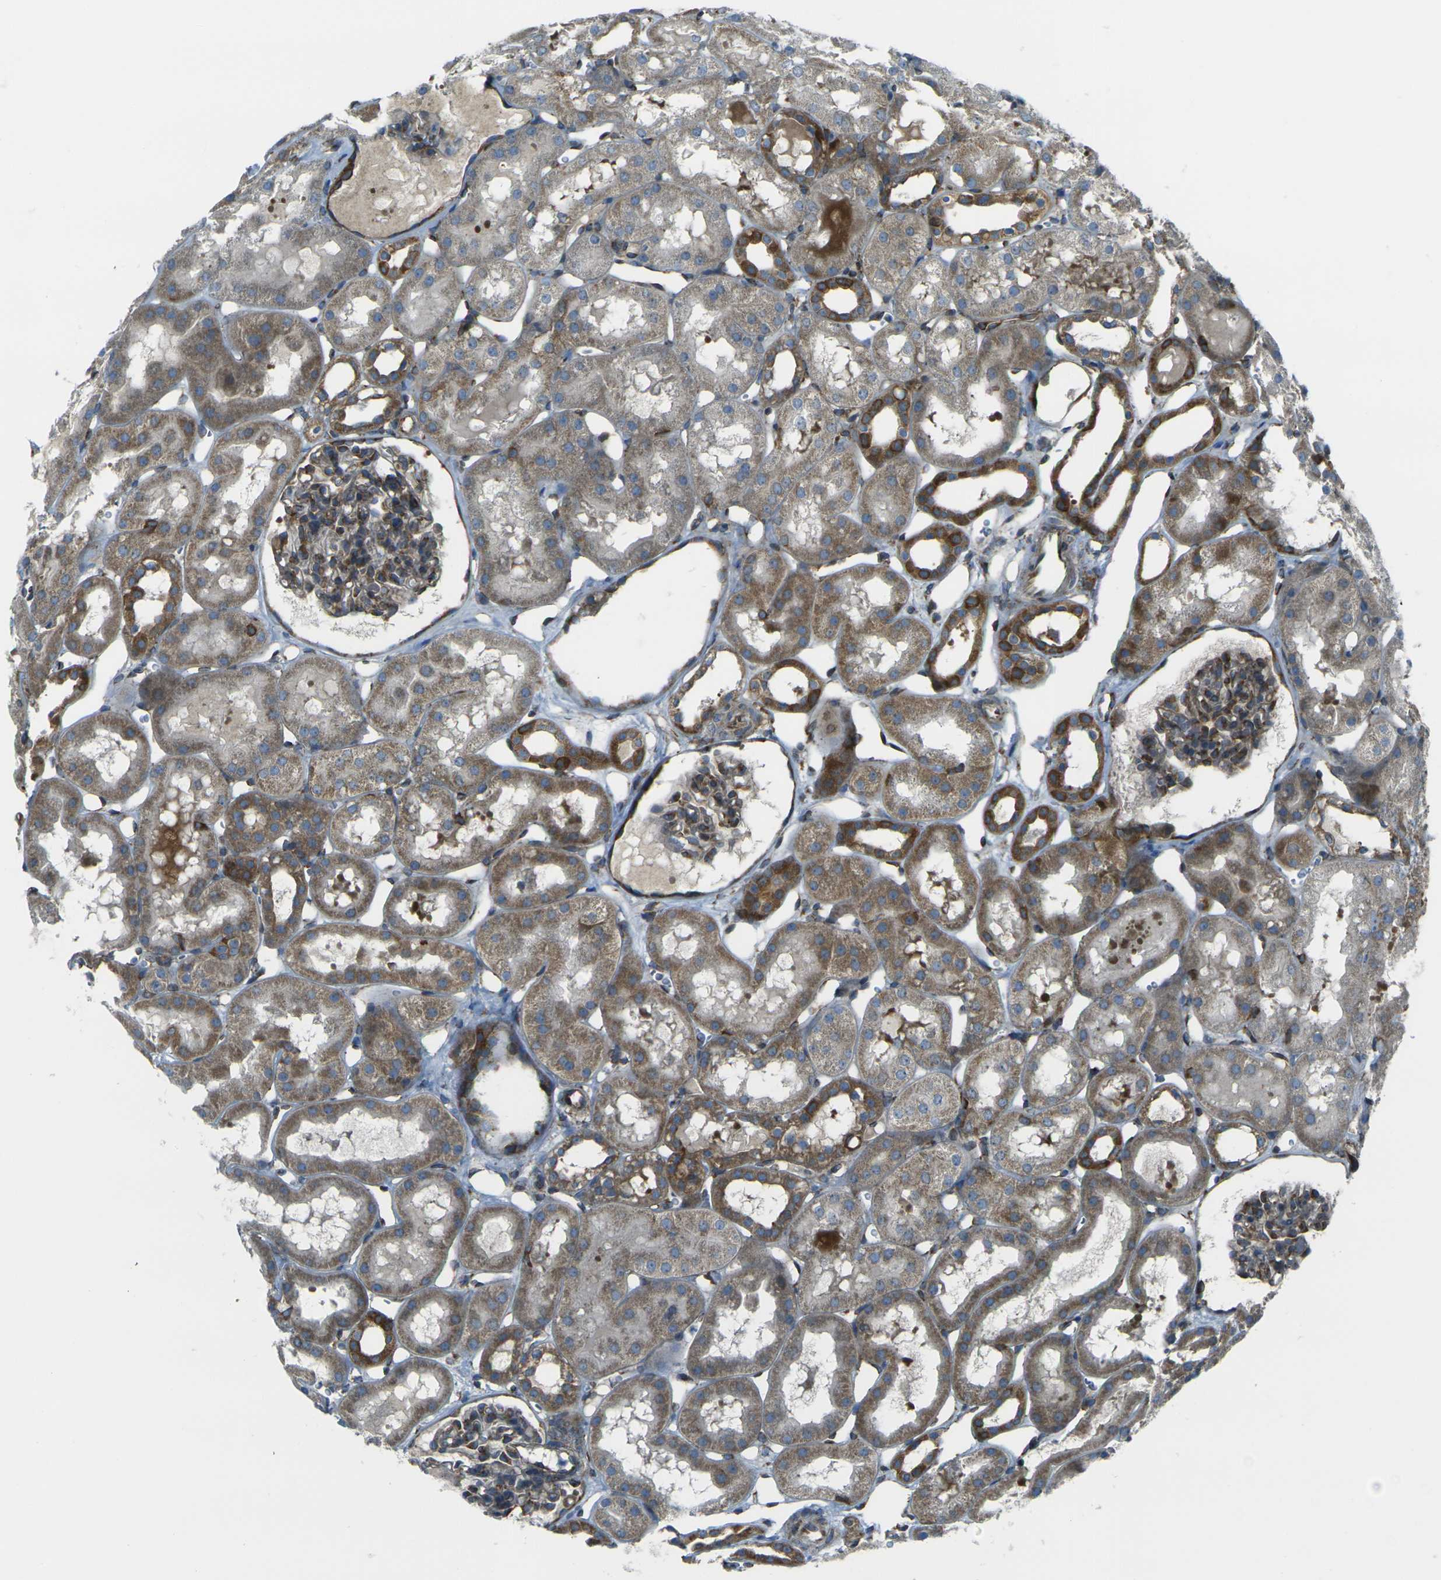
{"staining": {"intensity": "strong", "quantity": "25%-75%", "location": "cytoplasmic/membranous"}, "tissue": "kidney", "cell_type": "Cells in glomeruli", "image_type": "normal", "snomed": [{"axis": "morphology", "description": "Normal tissue, NOS"}, {"axis": "topography", "description": "Kidney"}, {"axis": "topography", "description": "Urinary bladder"}], "caption": "Strong cytoplasmic/membranous expression for a protein is seen in about 25%-75% of cells in glomeruli of unremarkable kidney using immunohistochemistry (IHC).", "gene": "CELSR2", "patient": {"sex": "male", "age": 16}}